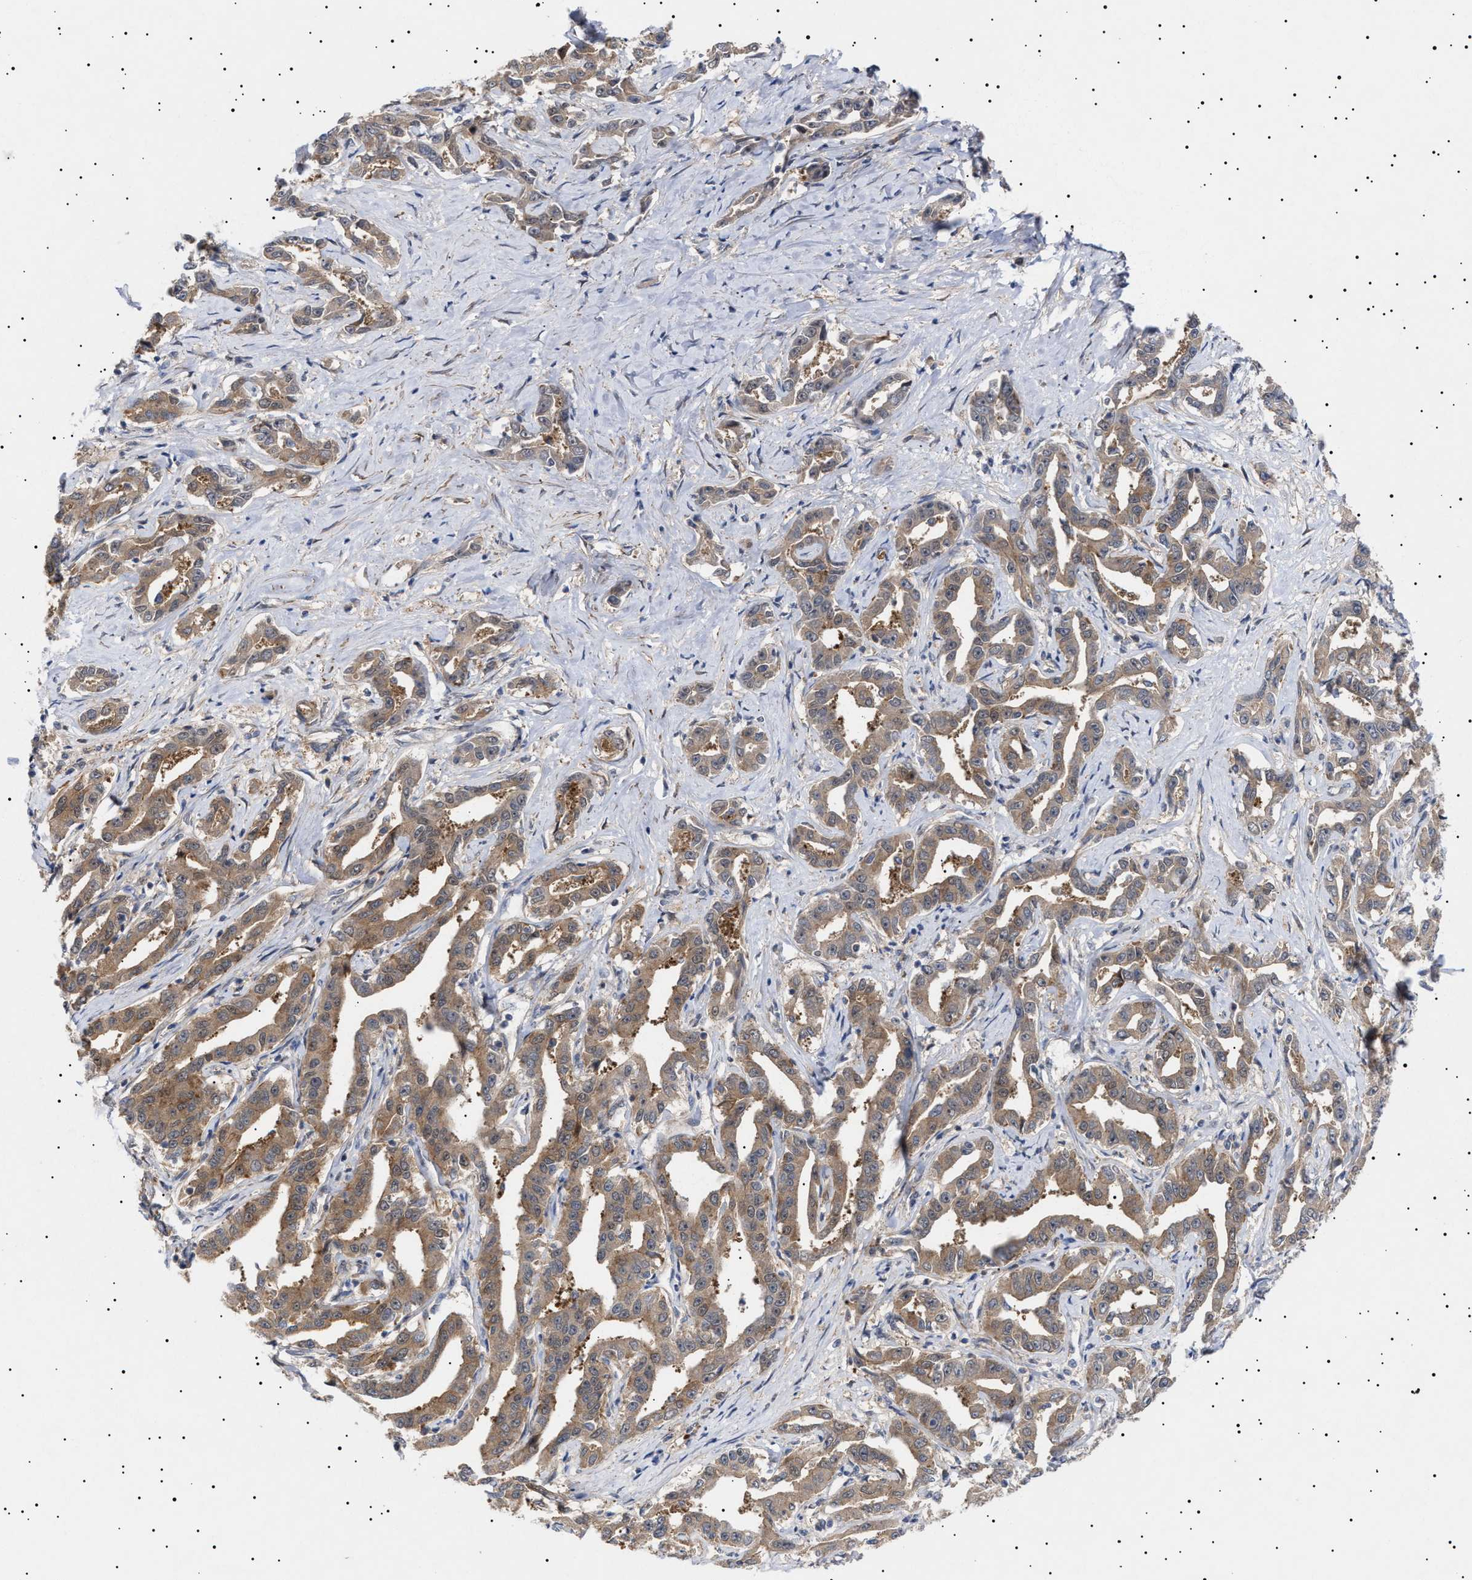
{"staining": {"intensity": "moderate", "quantity": ">75%", "location": "cytoplasmic/membranous"}, "tissue": "liver cancer", "cell_type": "Tumor cells", "image_type": "cancer", "snomed": [{"axis": "morphology", "description": "Cholangiocarcinoma"}, {"axis": "topography", "description": "Liver"}], "caption": "Immunohistochemistry (IHC) staining of liver cholangiocarcinoma, which exhibits medium levels of moderate cytoplasmic/membranous positivity in about >75% of tumor cells indicating moderate cytoplasmic/membranous protein expression. The staining was performed using DAB (3,3'-diaminobenzidine) (brown) for protein detection and nuclei were counterstained in hematoxylin (blue).", "gene": "NPLOC4", "patient": {"sex": "male", "age": 59}}